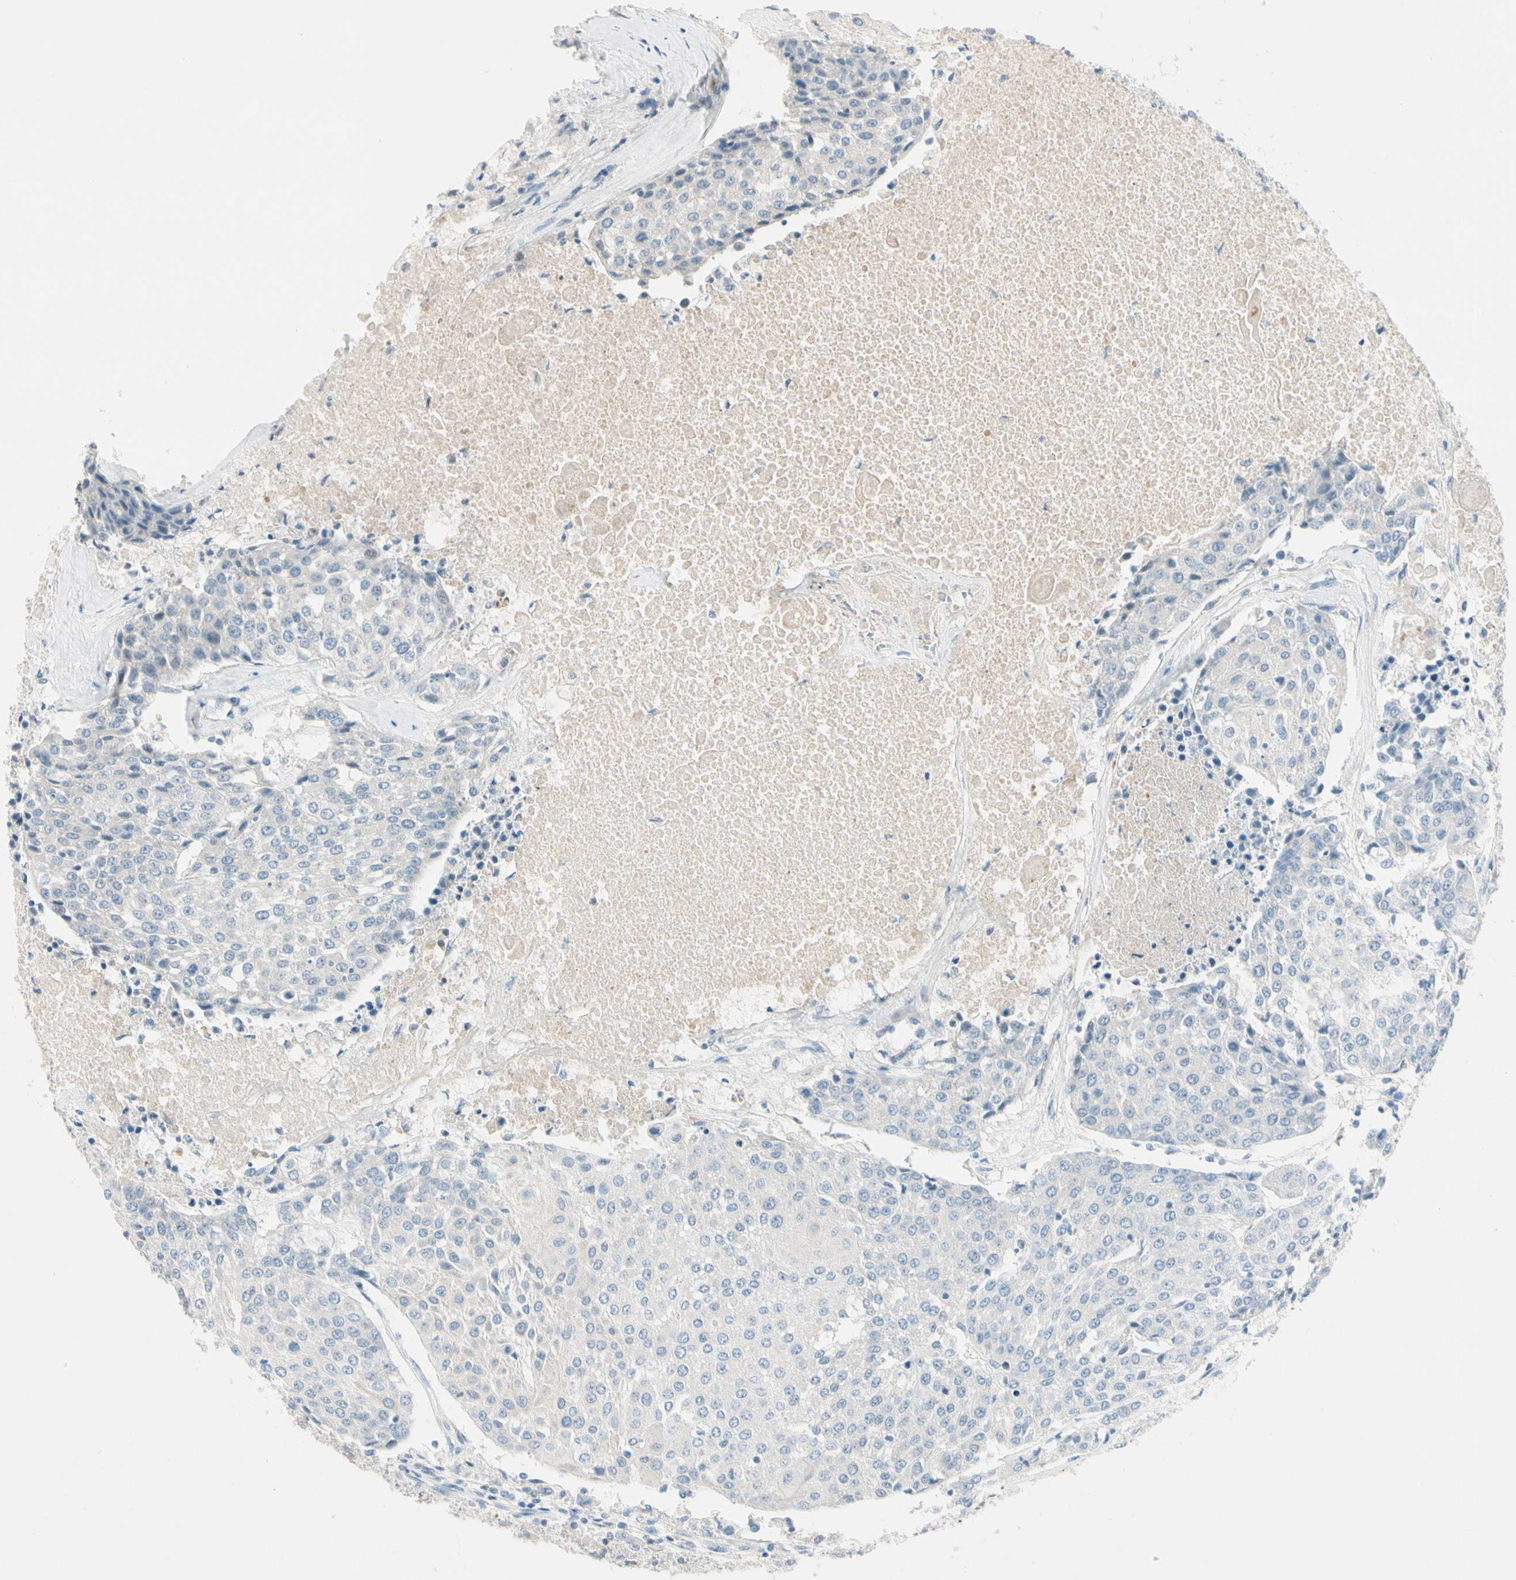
{"staining": {"intensity": "negative", "quantity": "none", "location": "none"}, "tissue": "urothelial cancer", "cell_type": "Tumor cells", "image_type": "cancer", "snomed": [{"axis": "morphology", "description": "Urothelial carcinoma, High grade"}, {"axis": "topography", "description": "Urinary bladder"}], "caption": "Tumor cells are negative for brown protein staining in urothelial cancer.", "gene": "SERPIND1", "patient": {"sex": "female", "age": 85}}